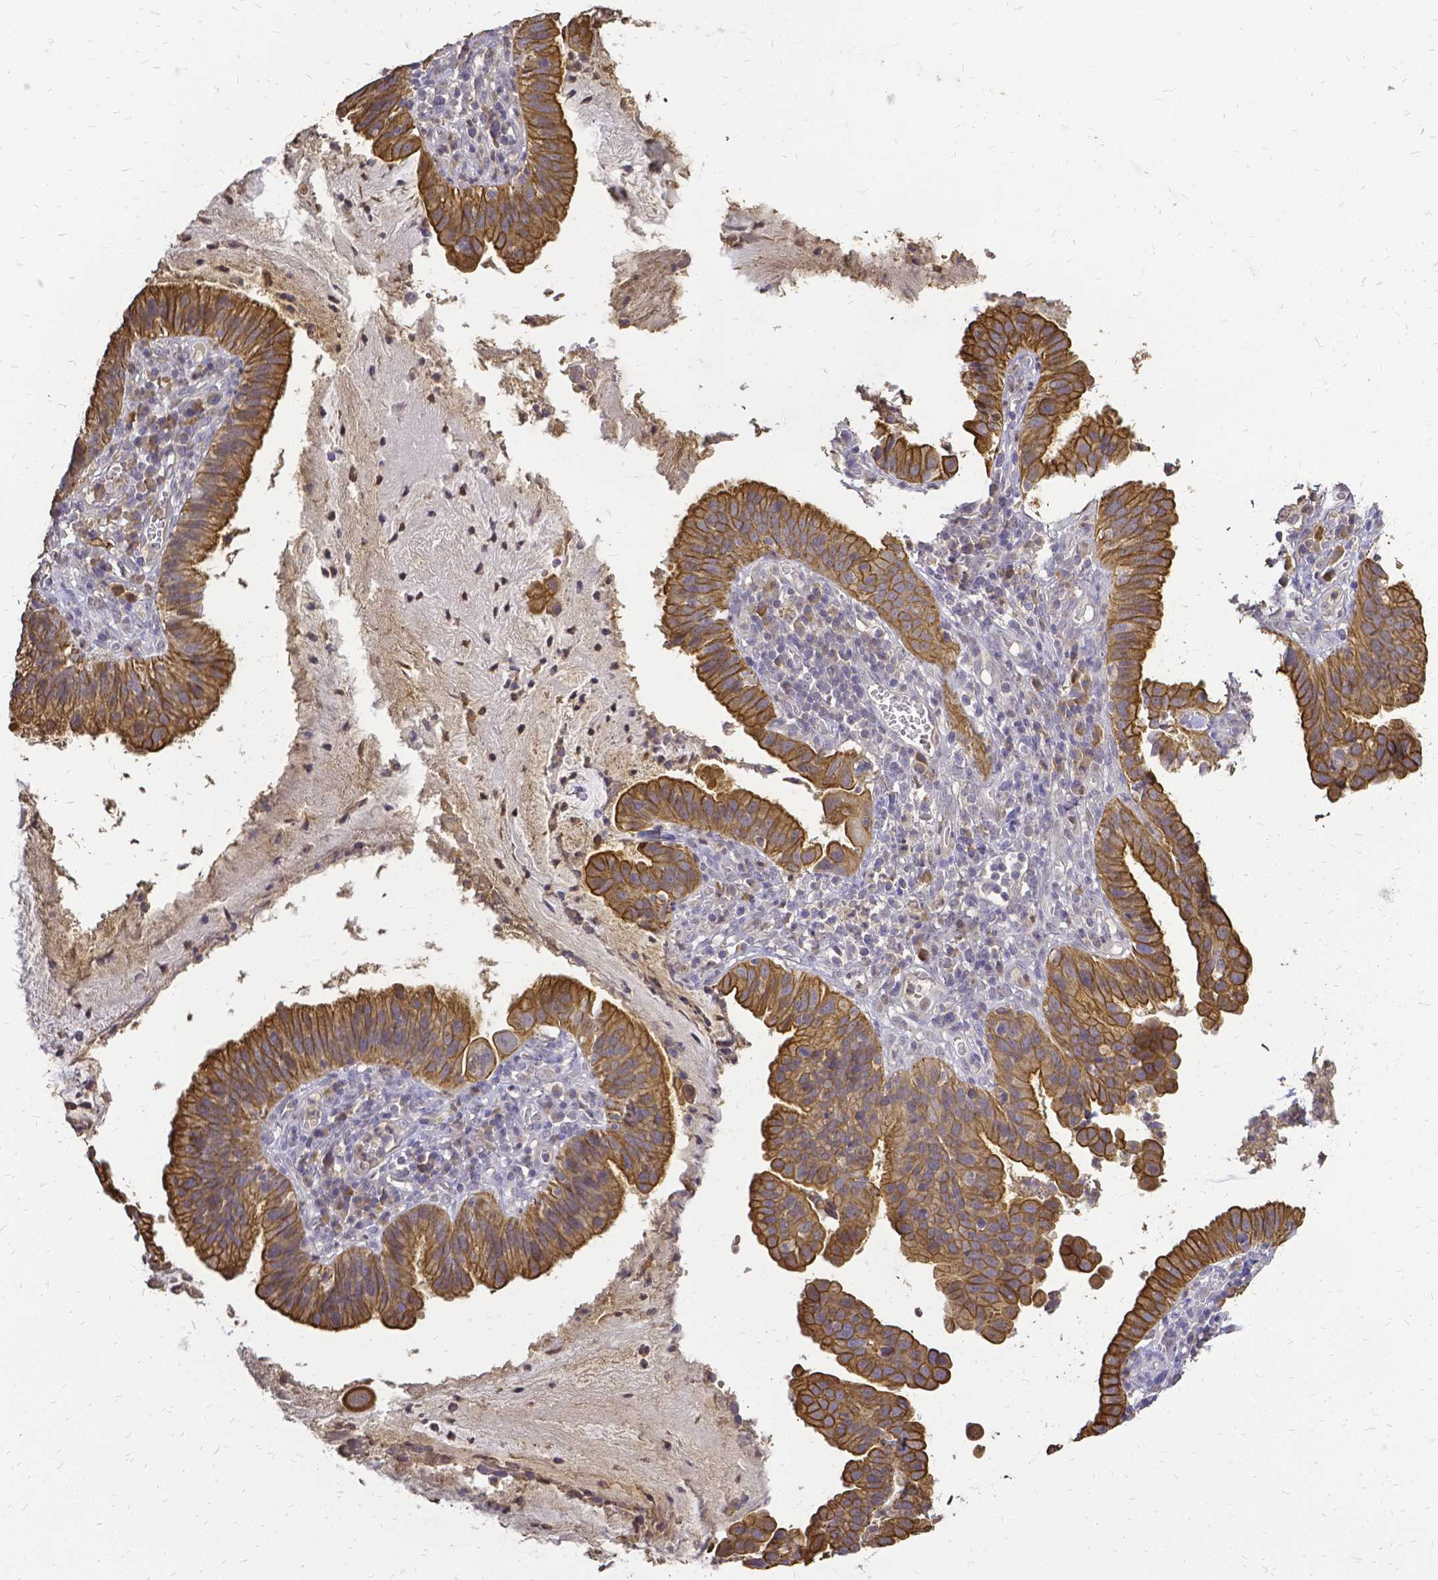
{"staining": {"intensity": "moderate", "quantity": ">75%", "location": "cytoplasmic/membranous"}, "tissue": "cervical cancer", "cell_type": "Tumor cells", "image_type": "cancer", "snomed": [{"axis": "morphology", "description": "Adenocarcinoma, NOS"}, {"axis": "topography", "description": "Cervix"}], "caption": "Protein staining reveals moderate cytoplasmic/membranous positivity in approximately >75% of tumor cells in cervical cancer (adenocarcinoma).", "gene": "CIB1", "patient": {"sex": "female", "age": 34}}